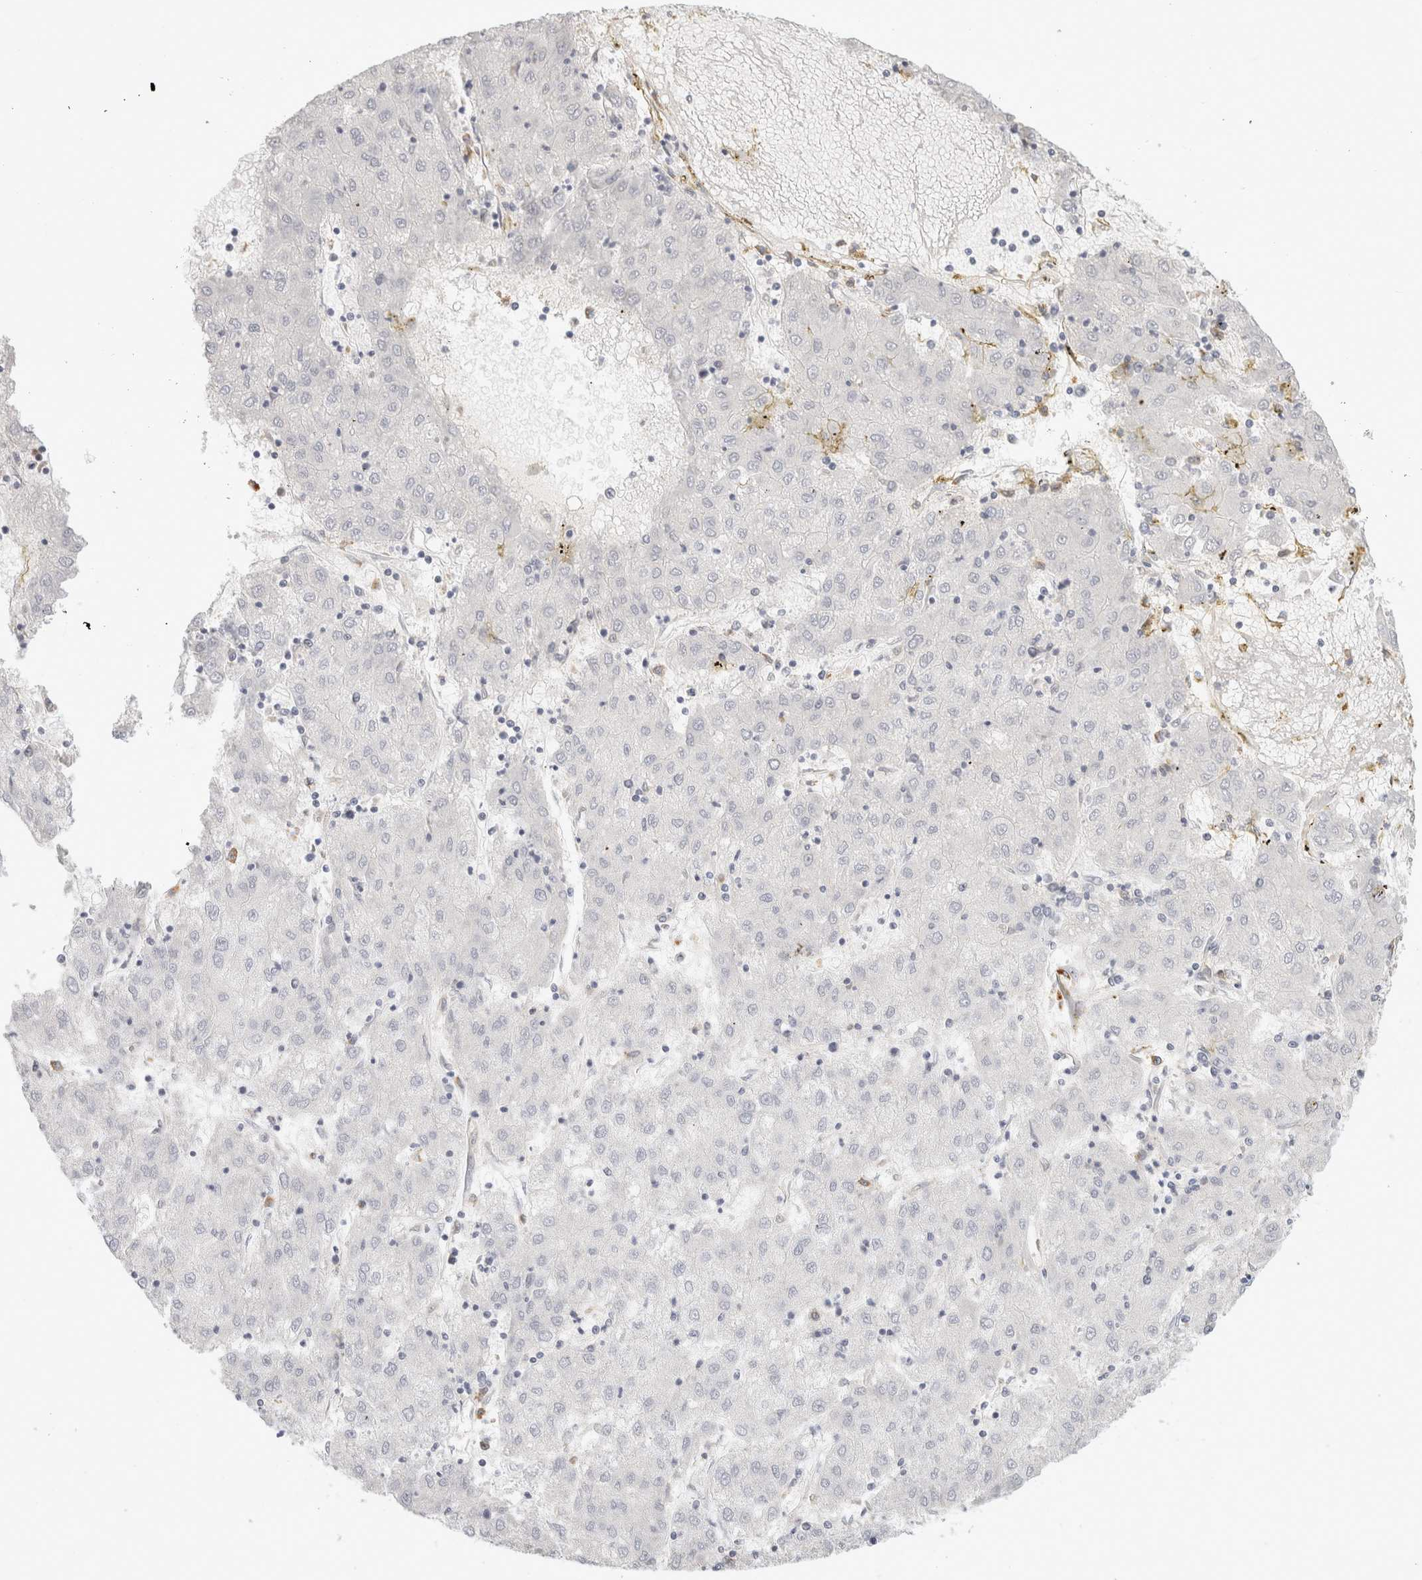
{"staining": {"intensity": "negative", "quantity": "none", "location": "none"}, "tissue": "liver cancer", "cell_type": "Tumor cells", "image_type": "cancer", "snomed": [{"axis": "morphology", "description": "Carcinoma, Hepatocellular, NOS"}, {"axis": "topography", "description": "Liver"}], "caption": "Liver cancer stained for a protein using immunohistochemistry displays no expression tumor cells.", "gene": "FGL2", "patient": {"sex": "male", "age": 72}}